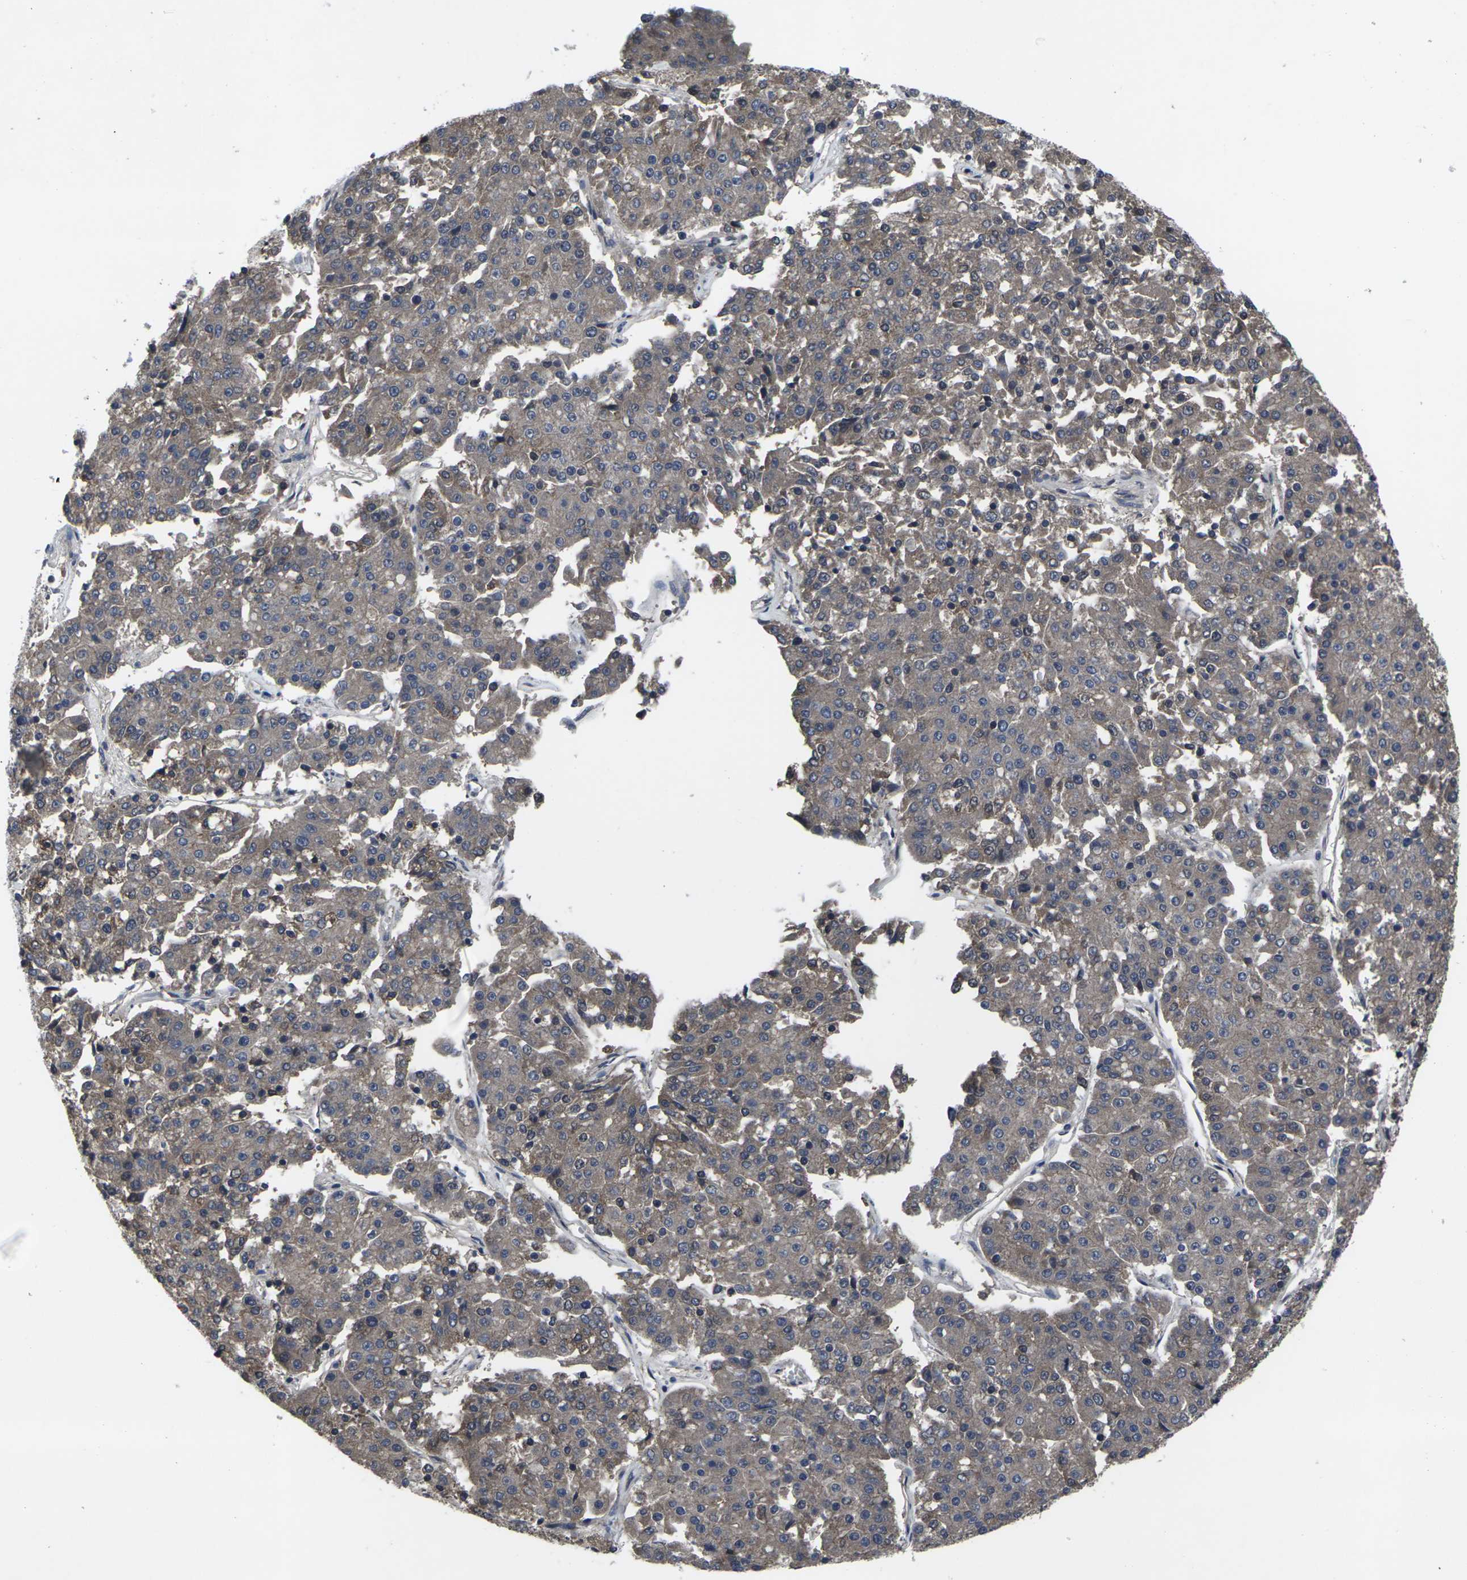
{"staining": {"intensity": "moderate", "quantity": ">75%", "location": "cytoplasmic/membranous"}, "tissue": "pancreatic cancer", "cell_type": "Tumor cells", "image_type": "cancer", "snomed": [{"axis": "morphology", "description": "Adenocarcinoma, NOS"}, {"axis": "topography", "description": "Pancreas"}], "caption": "Immunohistochemistry photomicrograph of human pancreatic adenocarcinoma stained for a protein (brown), which shows medium levels of moderate cytoplasmic/membranous staining in approximately >75% of tumor cells.", "gene": "MAPKAPK2", "patient": {"sex": "male", "age": 50}}